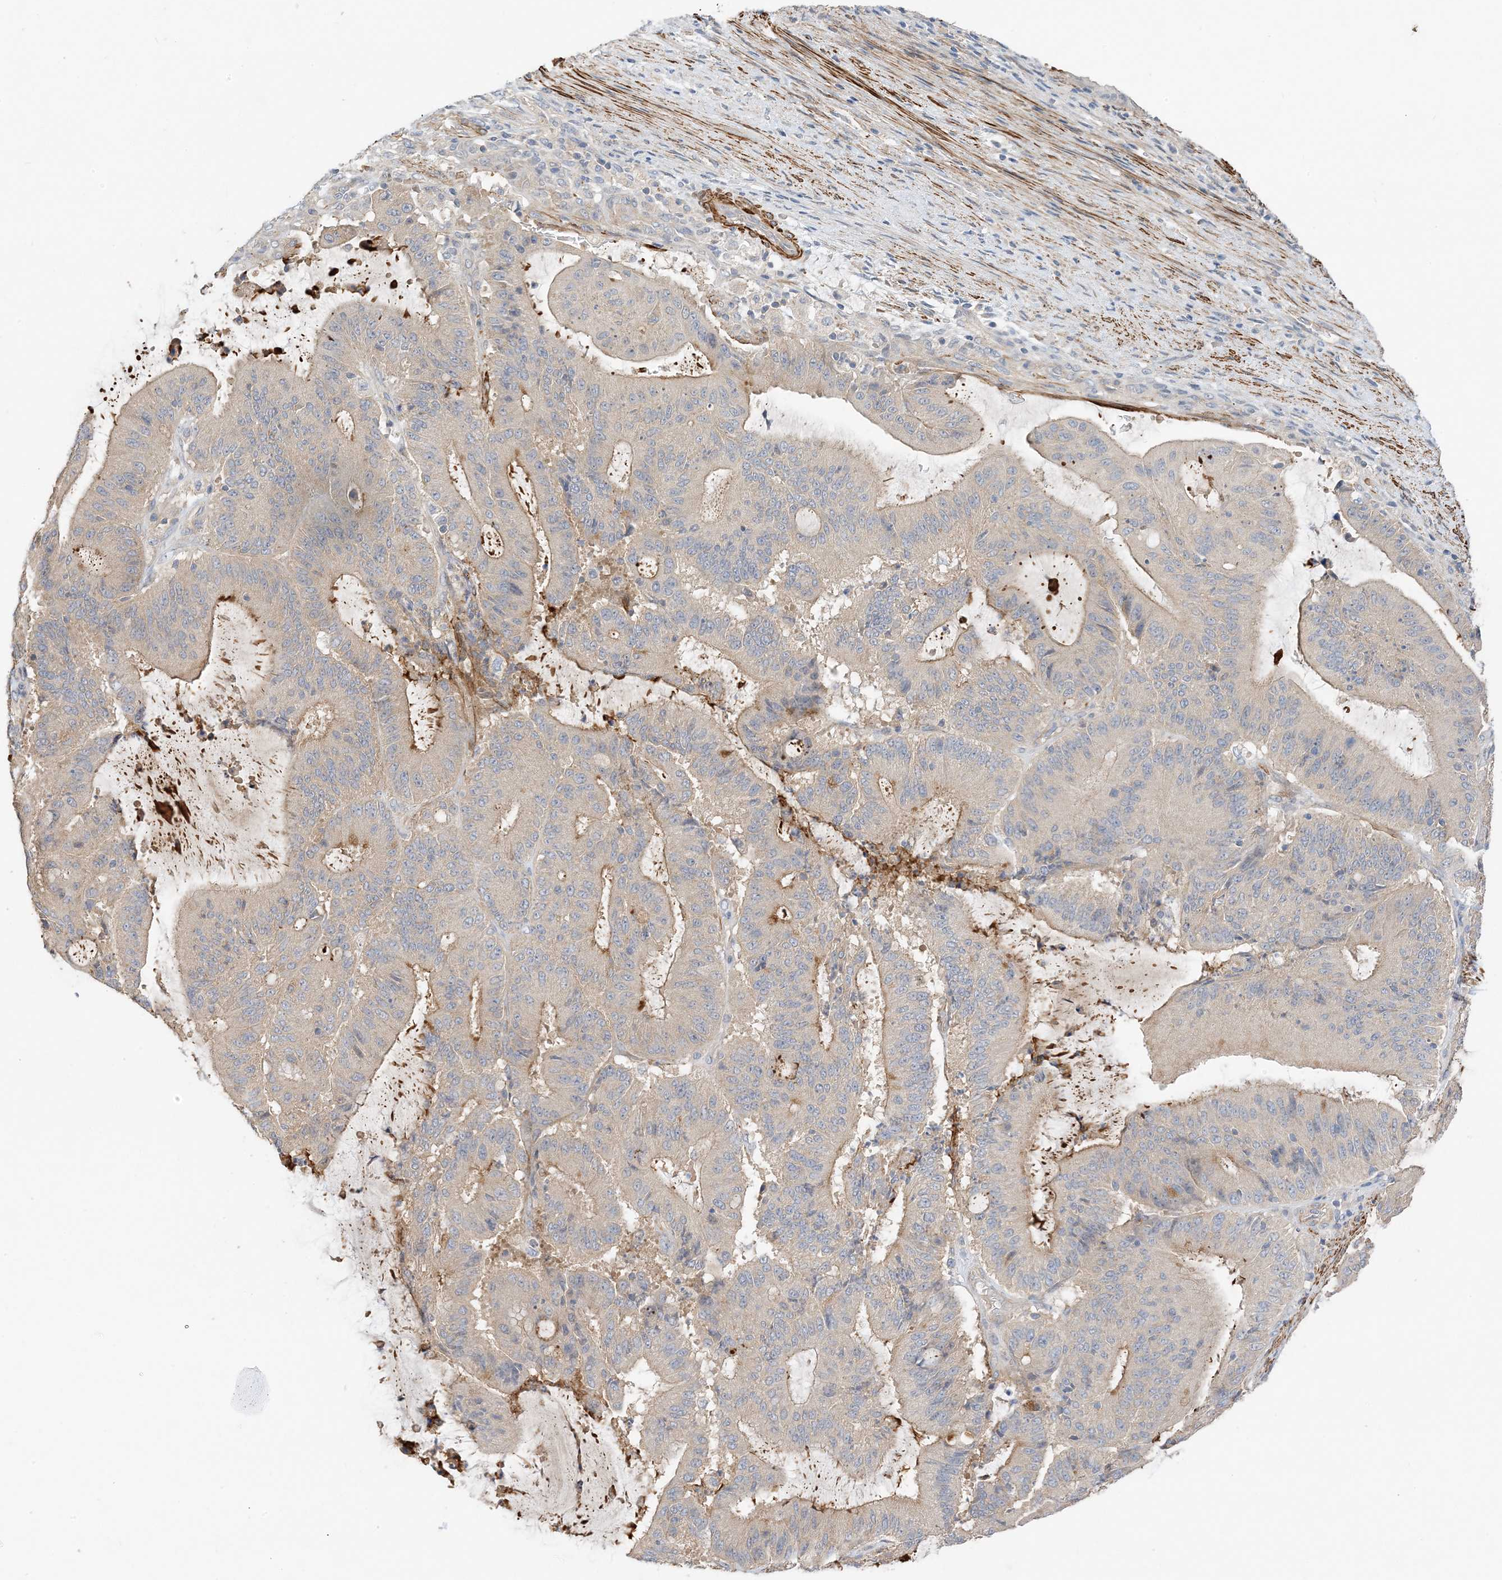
{"staining": {"intensity": "moderate", "quantity": "<25%", "location": "cytoplasmic/membranous"}, "tissue": "liver cancer", "cell_type": "Tumor cells", "image_type": "cancer", "snomed": [{"axis": "morphology", "description": "Normal tissue, NOS"}, {"axis": "morphology", "description": "Cholangiocarcinoma"}, {"axis": "topography", "description": "Liver"}, {"axis": "topography", "description": "Peripheral nerve tissue"}], "caption": "Moderate cytoplasmic/membranous positivity is seen in about <25% of tumor cells in liver cancer.", "gene": "KIFBP", "patient": {"sex": "female", "age": 73}}